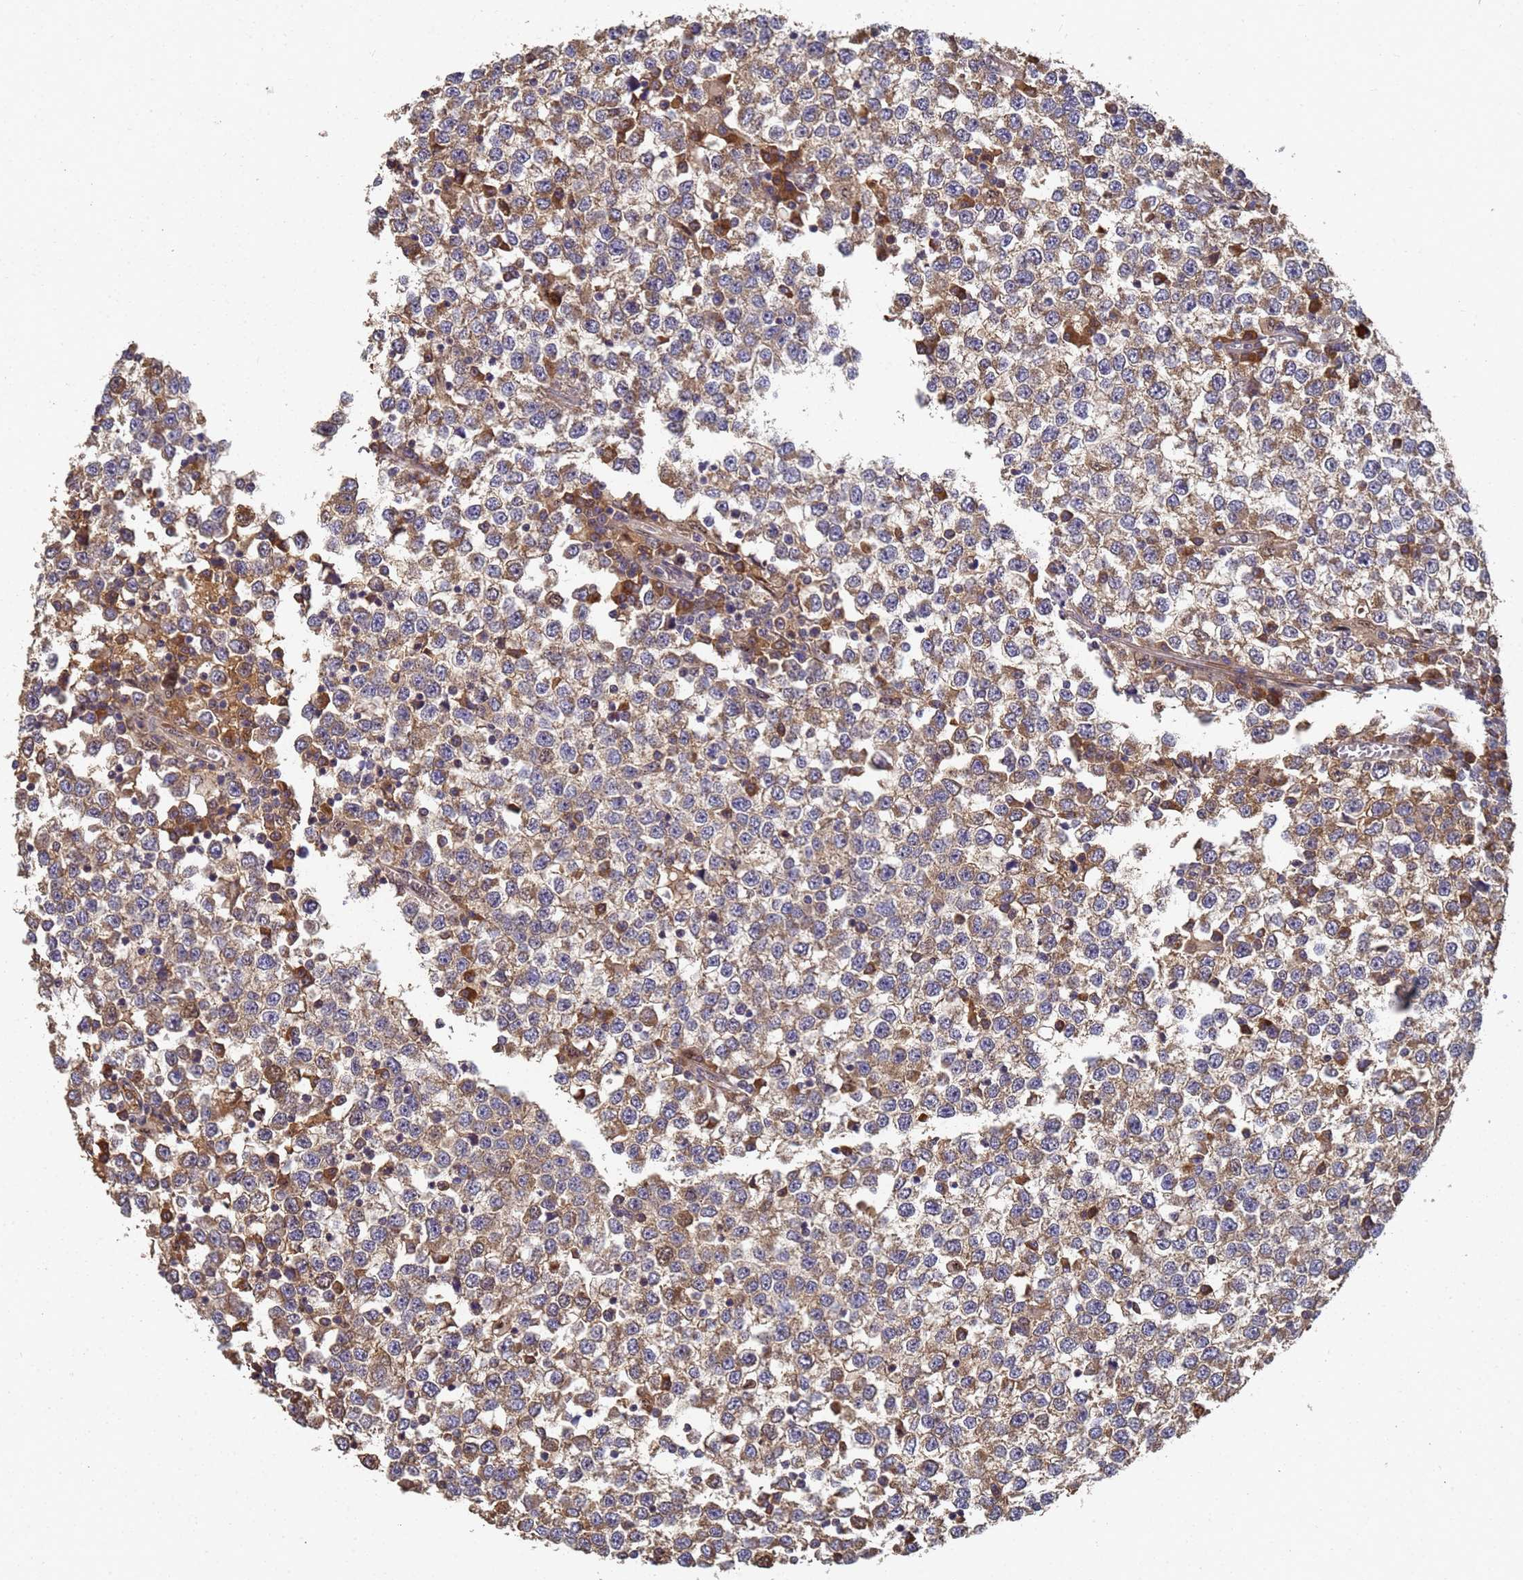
{"staining": {"intensity": "moderate", "quantity": "25%-75%", "location": "cytoplasmic/membranous"}, "tissue": "testis cancer", "cell_type": "Tumor cells", "image_type": "cancer", "snomed": [{"axis": "morphology", "description": "Seminoma, NOS"}, {"axis": "topography", "description": "Testis"}], "caption": "Protein expression analysis of human testis seminoma reveals moderate cytoplasmic/membranous expression in approximately 25%-75% of tumor cells.", "gene": "SECISBP2", "patient": {"sex": "male", "age": 65}}